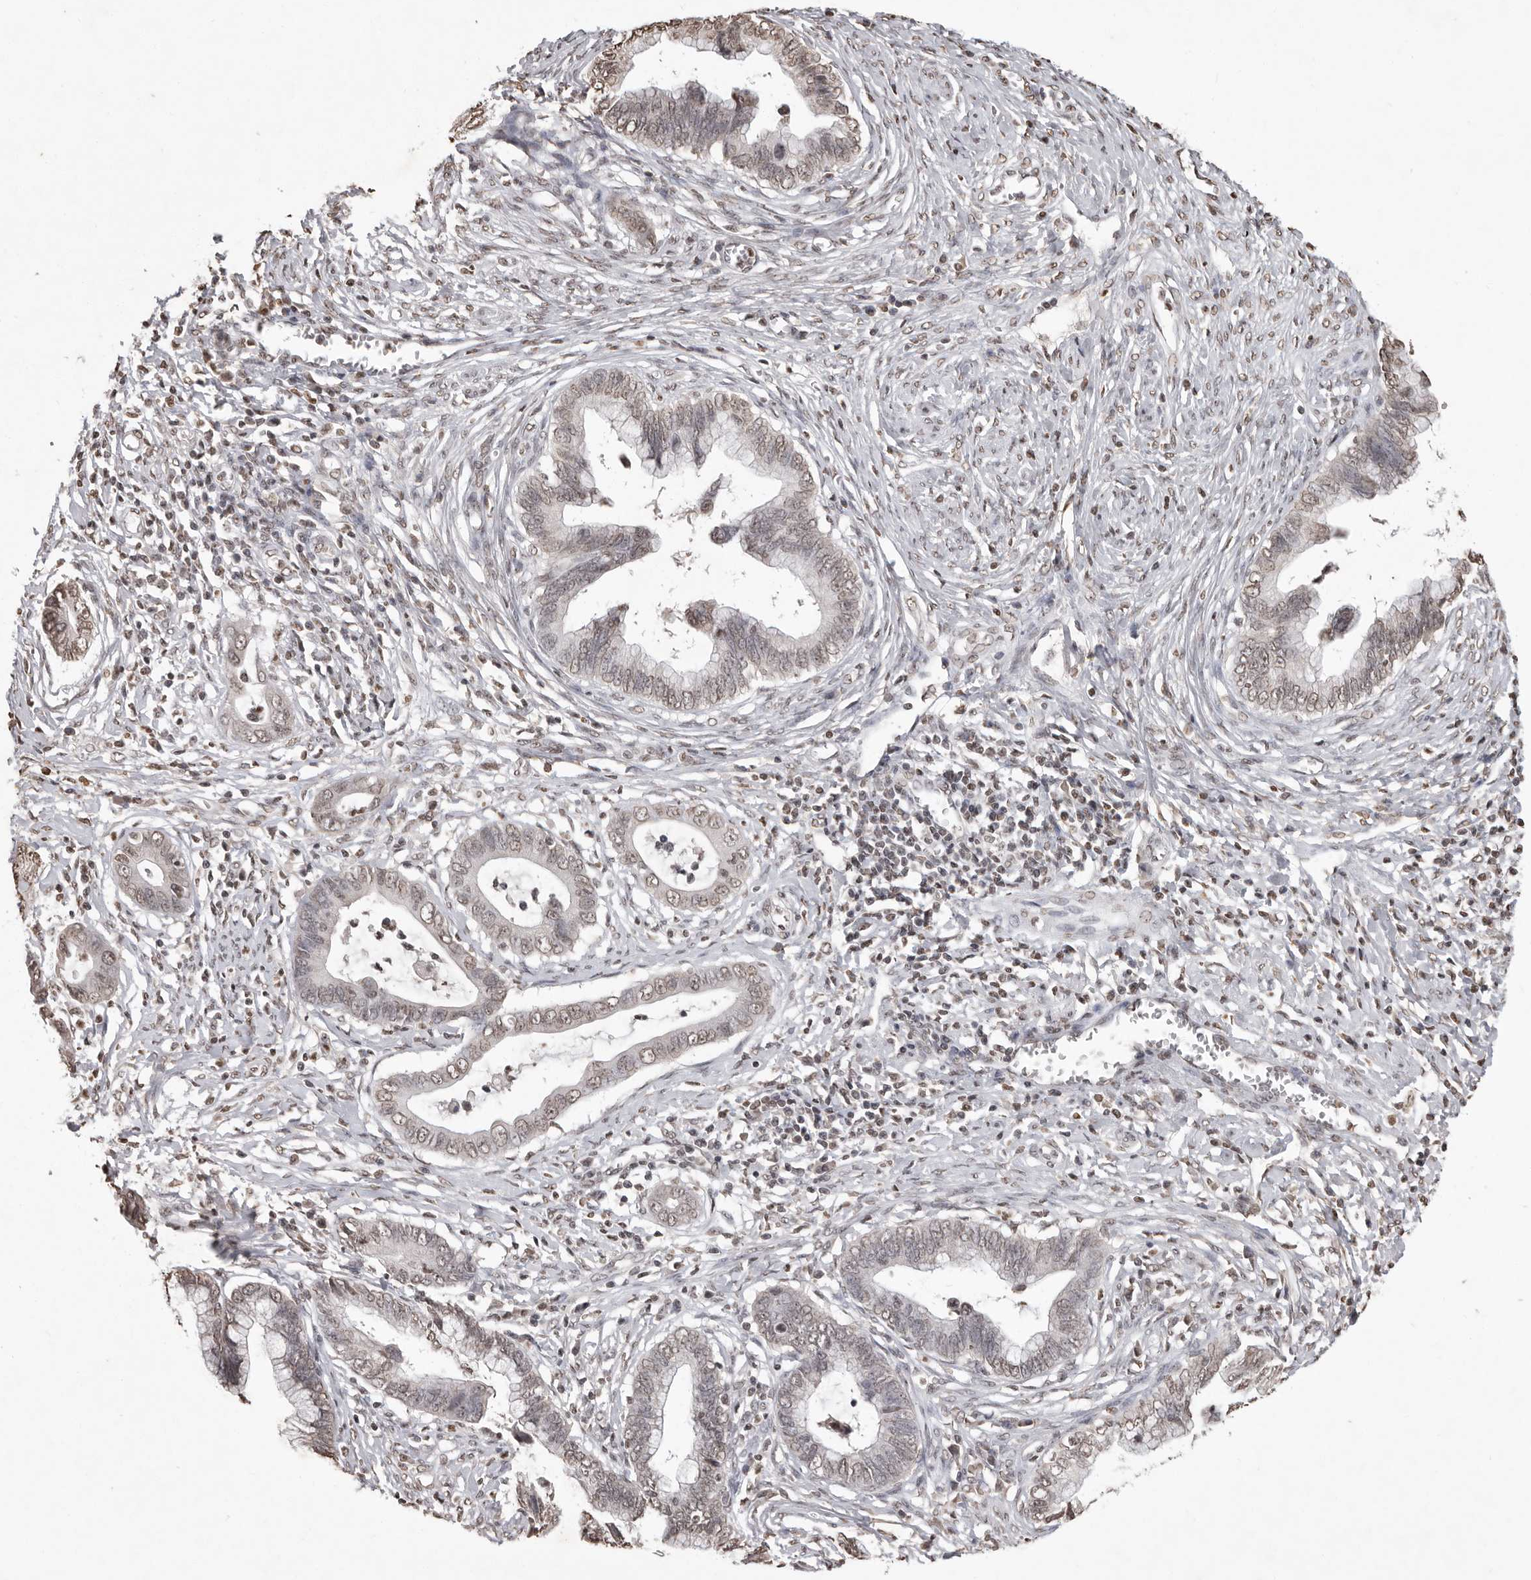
{"staining": {"intensity": "weak", "quantity": "25%-75%", "location": "nuclear"}, "tissue": "cervical cancer", "cell_type": "Tumor cells", "image_type": "cancer", "snomed": [{"axis": "morphology", "description": "Adenocarcinoma, NOS"}, {"axis": "topography", "description": "Cervix"}], "caption": "An image of cervical adenocarcinoma stained for a protein exhibits weak nuclear brown staining in tumor cells.", "gene": "WDR45", "patient": {"sex": "female", "age": 44}}